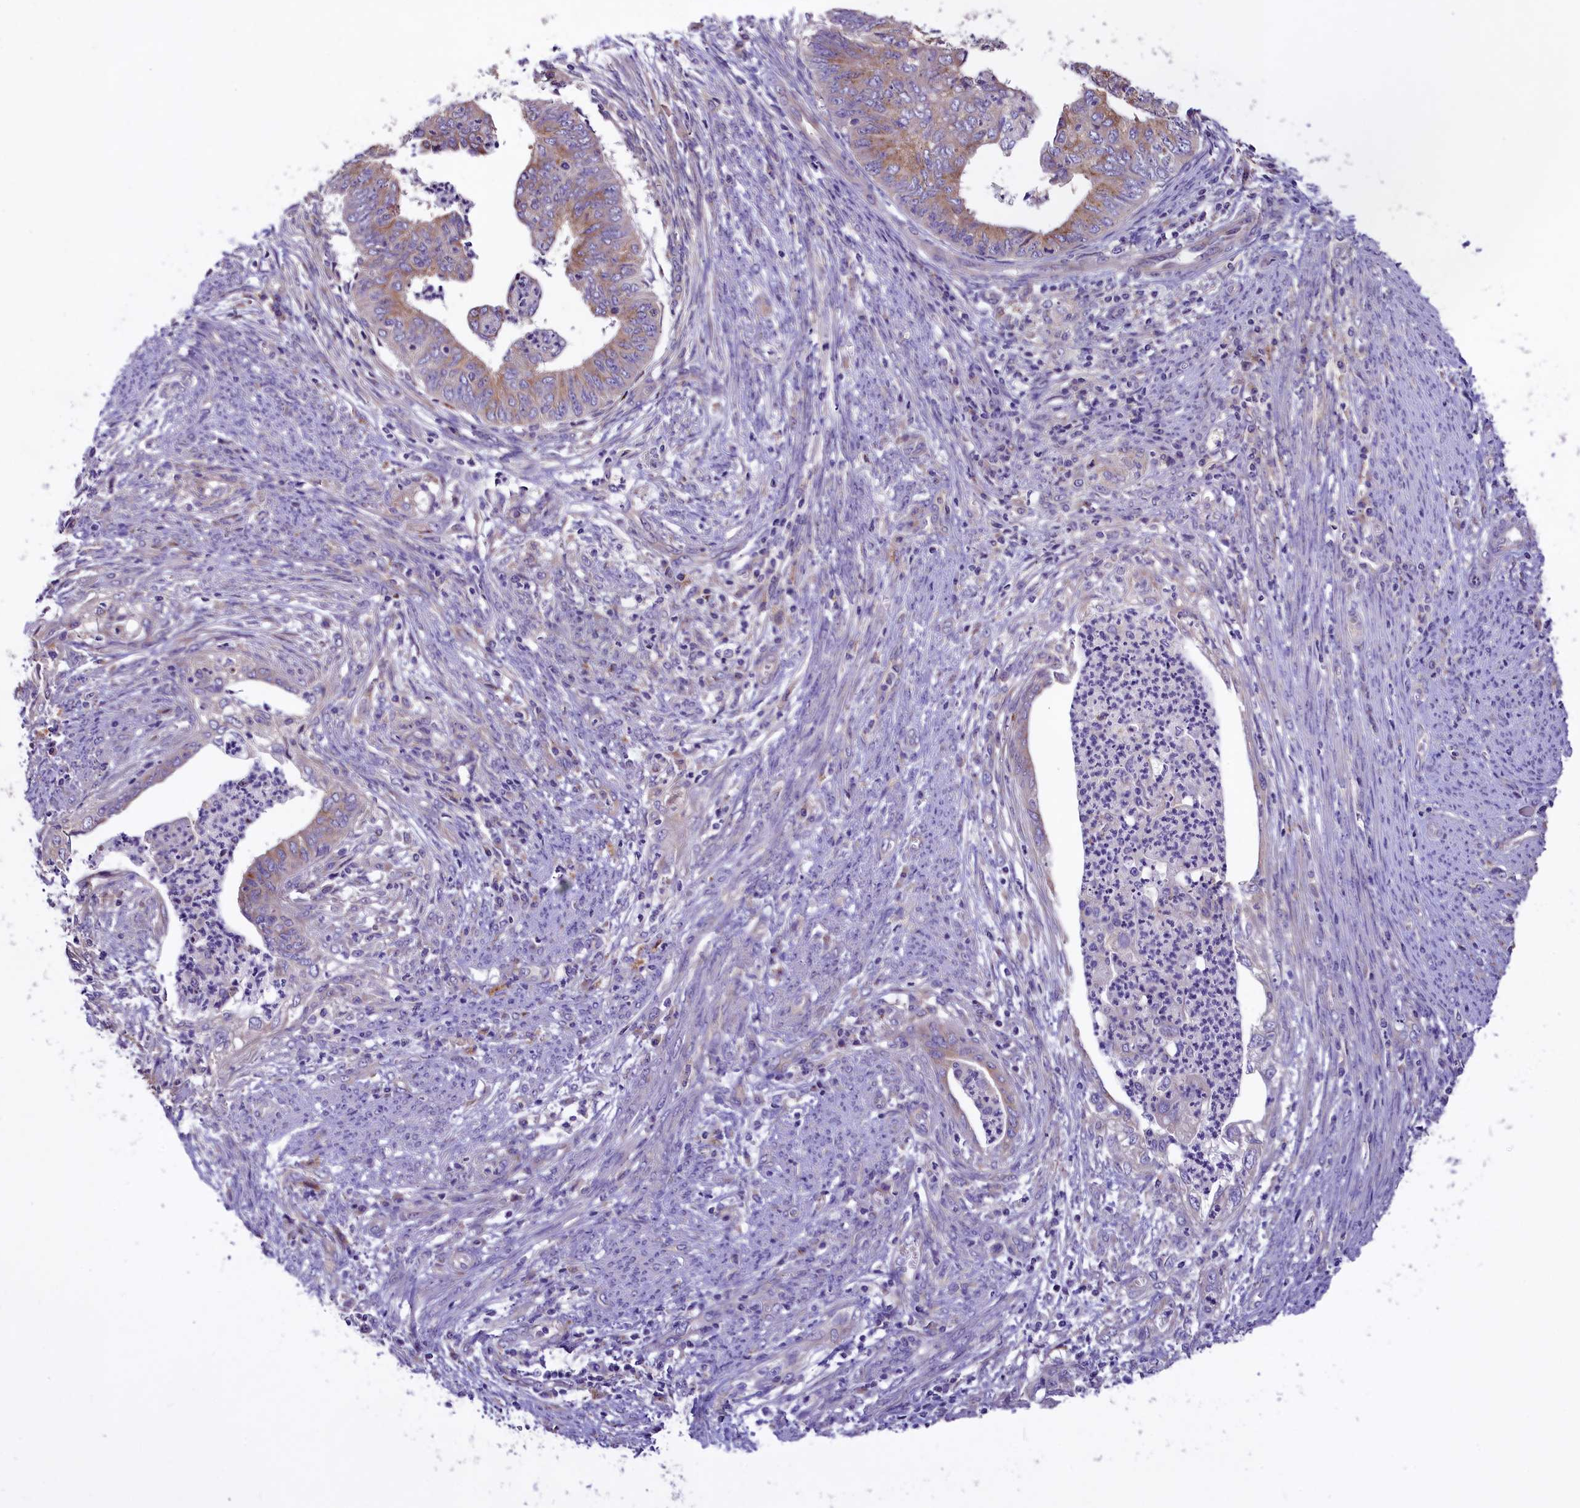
{"staining": {"intensity": "weak", "quantity": ">75%", "location": "cytoplasmic/membranous"}, "tissue": "endometrial cancer", "cell_type": "Tumor cells", "image_type": "cancer", "snomed": [{"axis": "morphology", "description": "Adenocarcinoma, NOS"}, {"axis": "topography", "description": "Endometrium"}], "caption": "Endometrial cancer (adenocarcinoma) stained for a protein (brown) exhibits weak cytoplasmic/membranous positive positivity in about >75% of tumor cells.", "gene": "PEMT", "patient": {"sex": "female", "age": 68}}